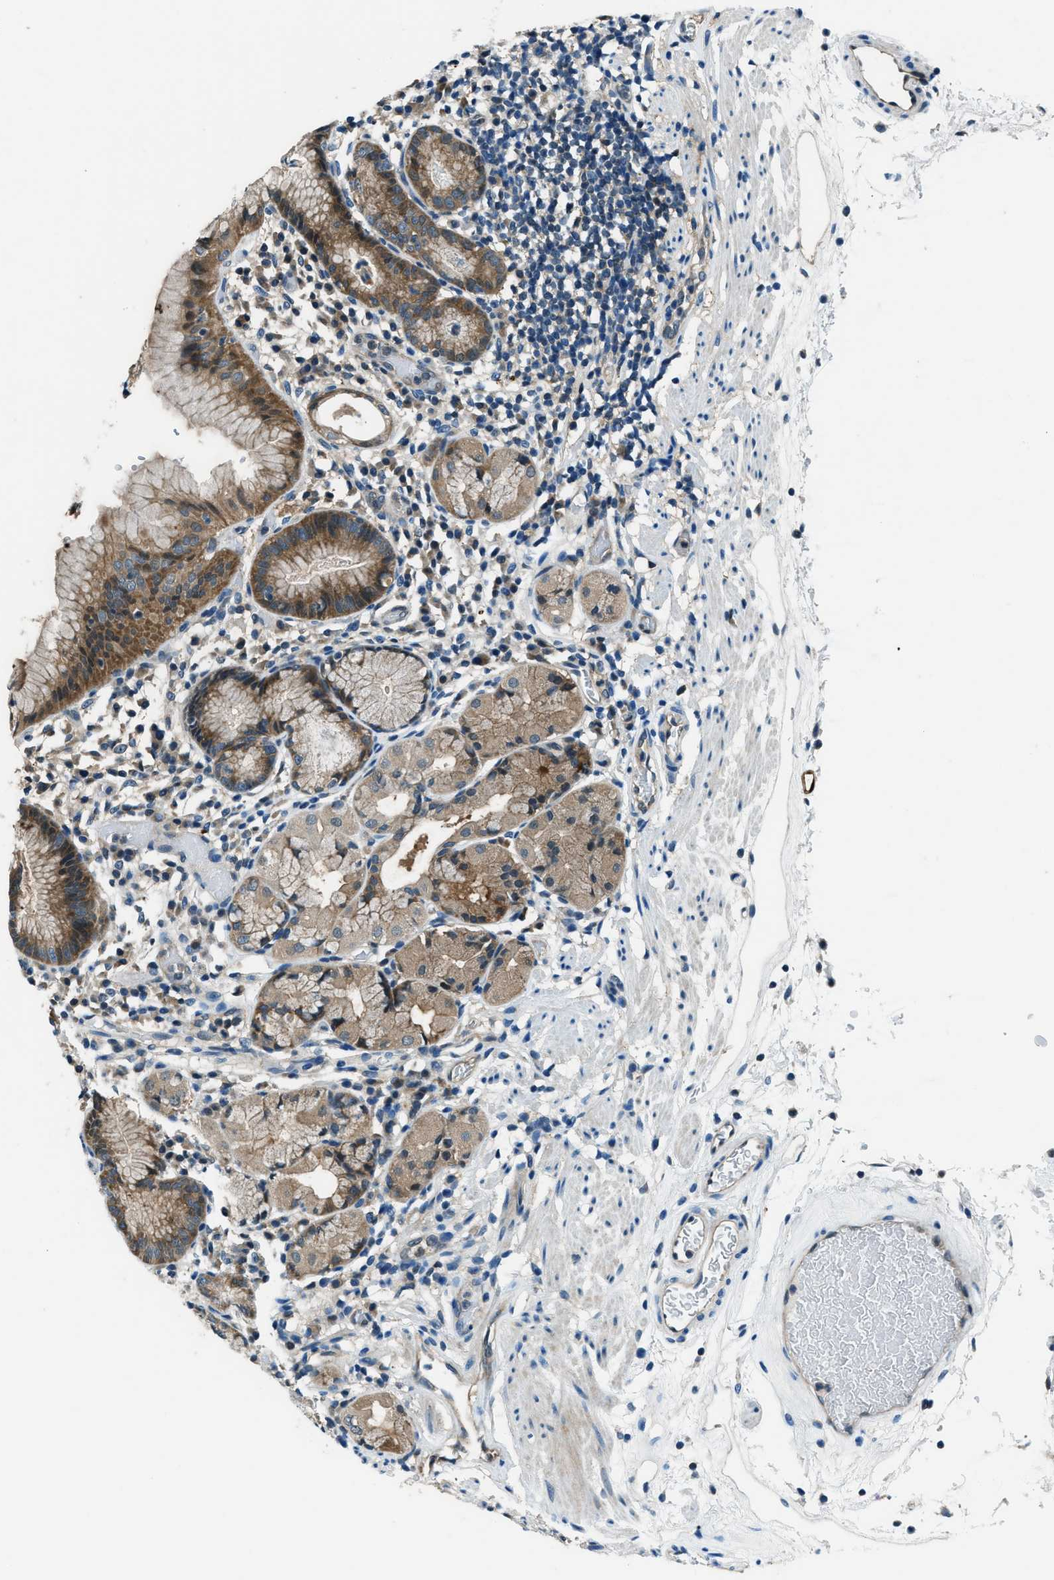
{"staining": {"intensity": "moderate", "quantity": "25%-75%", "location": "cytoplasmic/membranous"}, "tissue": "stomach", "cell_type": "Glandular cells", "image_type": "normal", "snomed": [{"axis": "morphology", "description": "Normal tissue, NOS"}, {"axis": "topography", "description": "Stomach"}, {"axis": "topography", "description": "Stomach, lower"}], "caption": "This micrograph exhibits immunohistochemistry (IHC) staining of benign stomach, with medium moderate cytoplasmic/membranous staining in about 25%-75% of glandular cells.", "gene": "HEBP2", "patient": {"sex": "female", "age": 75}}